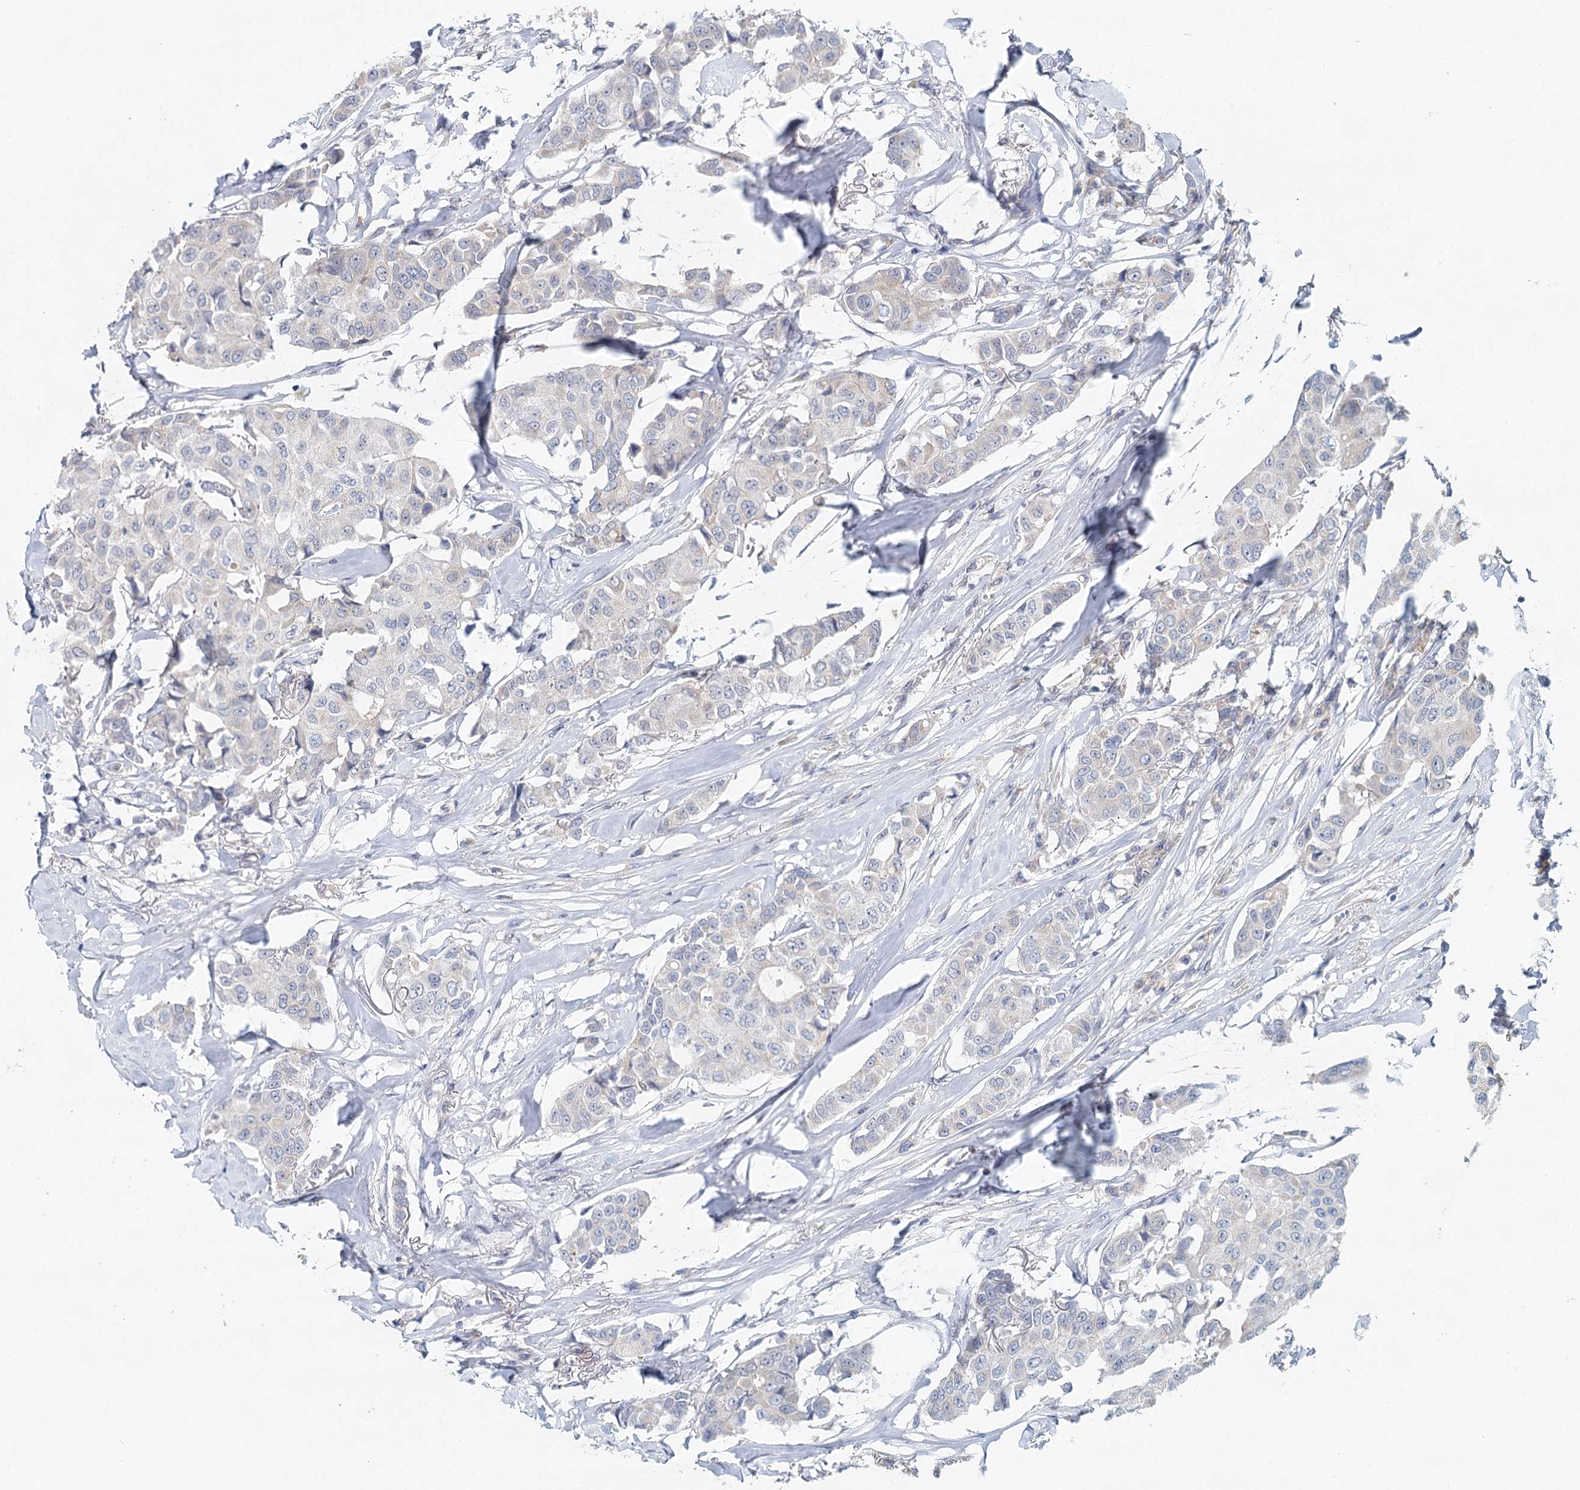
{"staining": {"intensity": "negative", "quantity": "none", "location": "none"}, "tissue": "breast cancer", "cell_type": "Tumor cells", "image_type": "cancer", "snomed": [{"axis": "morphology", "description": "Duct carcinoma"}, {"axis": "topography", "description": "Breast"}], "caption": "IHC of human breast cancer (infiltrating ductal carcinoma) reveals no positivity in tumor cells. (Brightfield microscopy of DAB IHC at high magnification).", "gene": "BLTP1", "patient": {"sex": "female", "age": 80}}